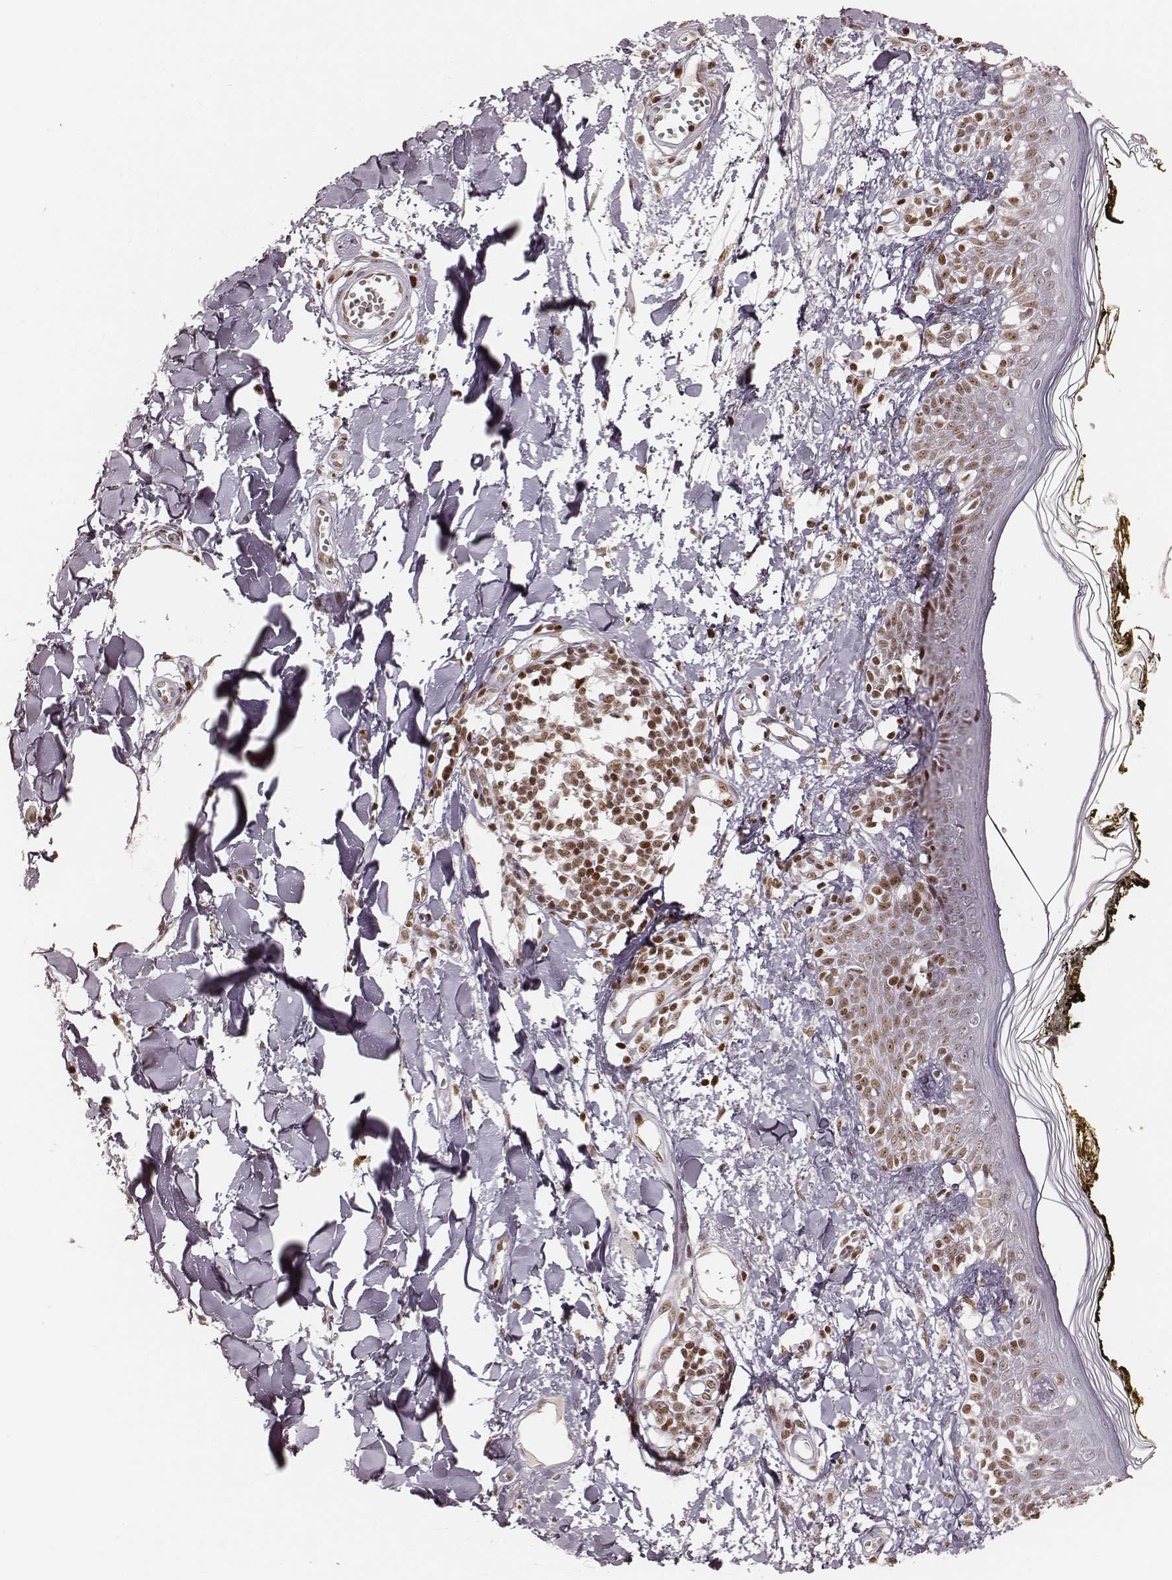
{"staining": {"intensity": "moderate", "quantity": ">75%", "location": "nuclear"}, "tissue": "skin", "cell_type": "Fibroblasts", "image_type": "normal", "snomed": [{"axis": "morphology", "description": "Normal tissue, NOS"}, {"axis": "topography", "description": "Skin"}], "caption": "Fibroblasts exhibit medium levels of moderate nuclear positivity in about >75% of cells in normal skin.", "gene": "PARP1", "patient": {"sex": "male", "age": 76}}